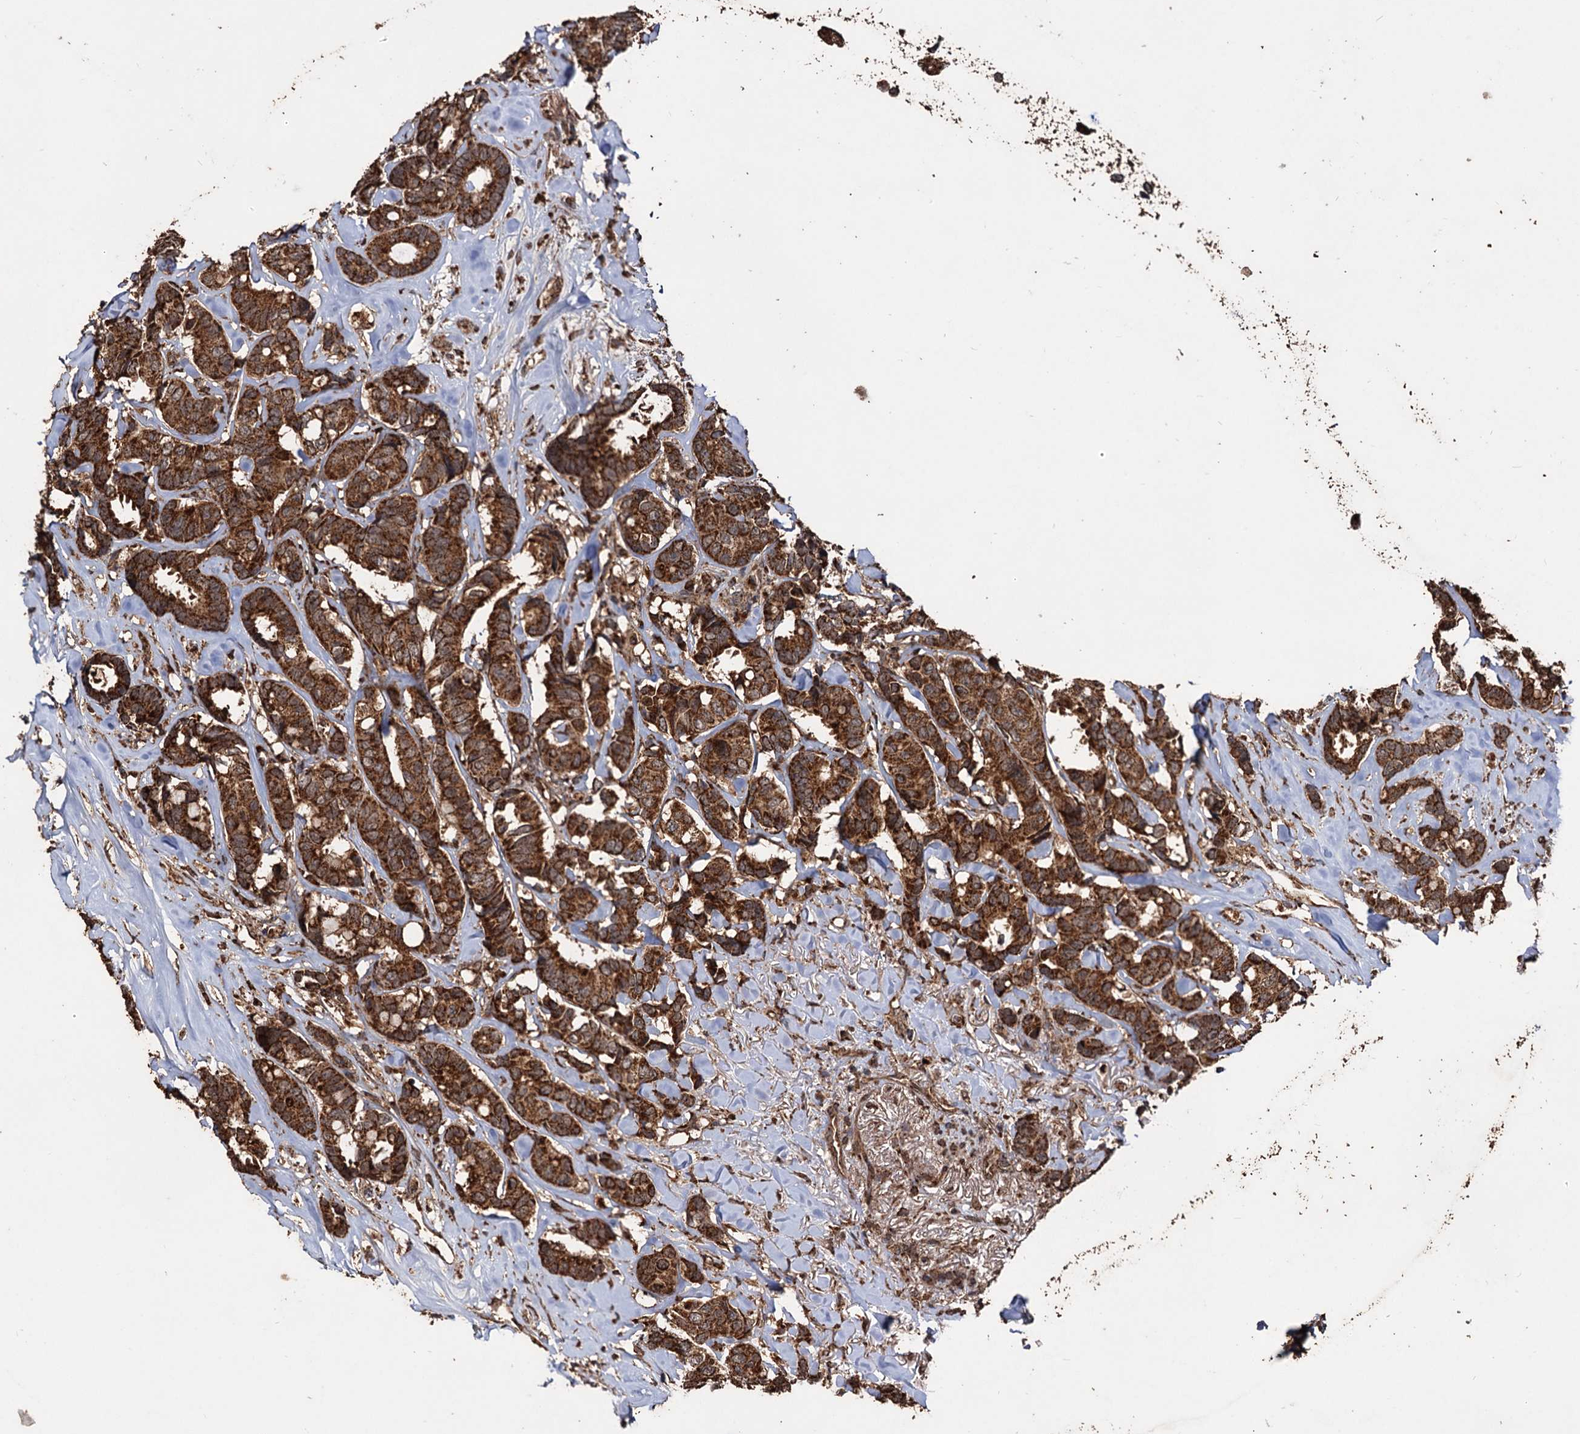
{"staining": {"intensity": "strong", "quantity": ">75%", "location": "cytoplasmic/membranous"}, "tissue": "breast cancer", "cell_type": "Tumor cells", "image_type": "cancer", "snomed": [{"axis": "morphology", "description": "Duct carcinoma"}, {"axis": "topography", "description": "Breast"}], "caption": "Protein expression analysis of infiltrating ductal carcinoma (breast) demonstrates strong cytoplasmic/membranous expression in approximately >75% of tumor cells.", "gene": "IPO4", "patient": {"sex": "female", "age": 87}}